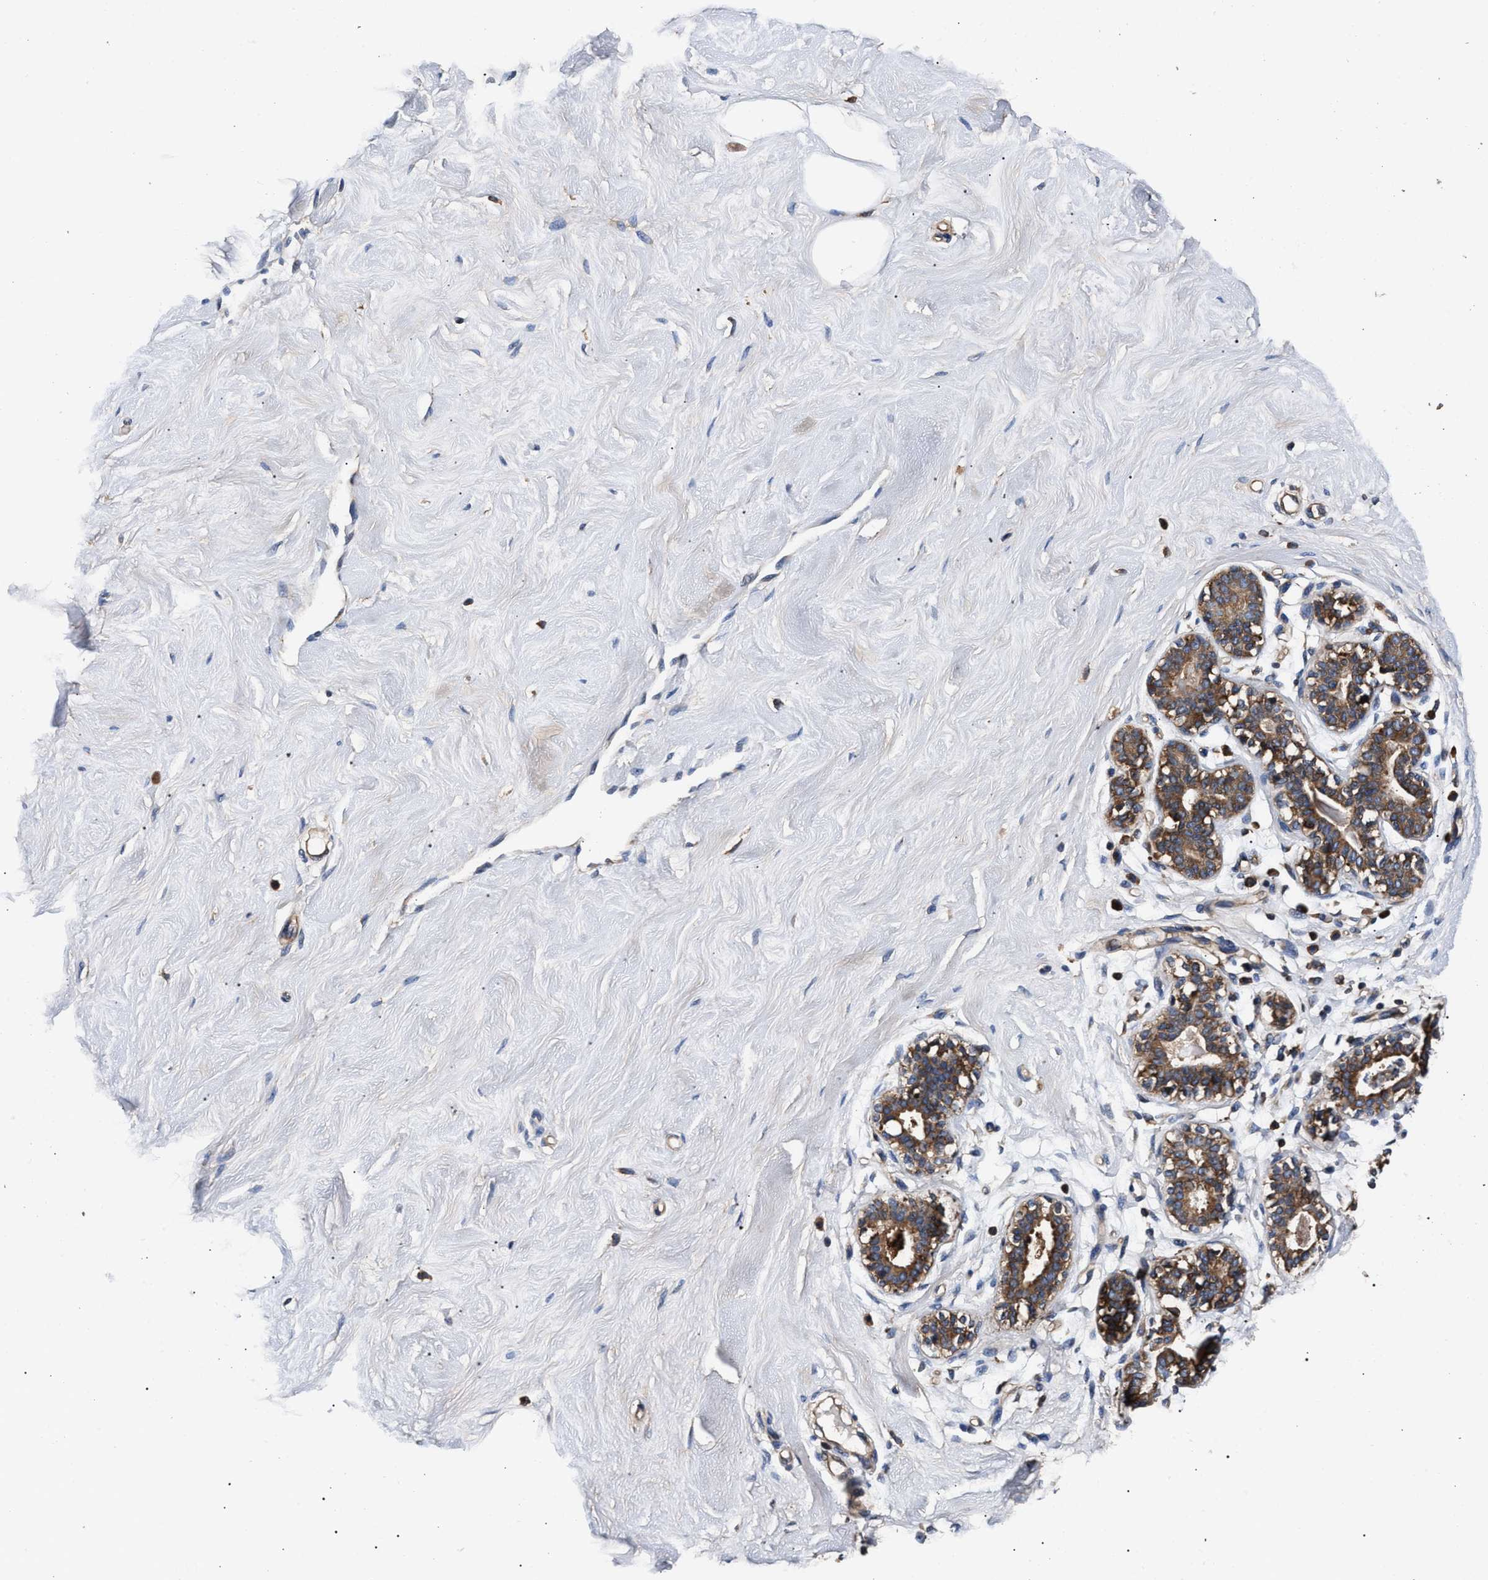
{"staining": {"intensity": "moderate", "quantity": ">75%", "location": "cytoplasmic/membranous"}, "tissue": "breast", "cell_type": "Adipocytes", "image_type": "normal", "snomed": [{"axis": "morphology", "description": "Normal tissue, NOS"}, {"axis": "topography", "description": "Breast"}], "caption": "Unremarkable breast displays moderate cytoplasmic/membranous positivity in approximately >75% of adipocytes.", "gene": "ENSG00000286112", "patient": {"sex": "female", "age": 23}}